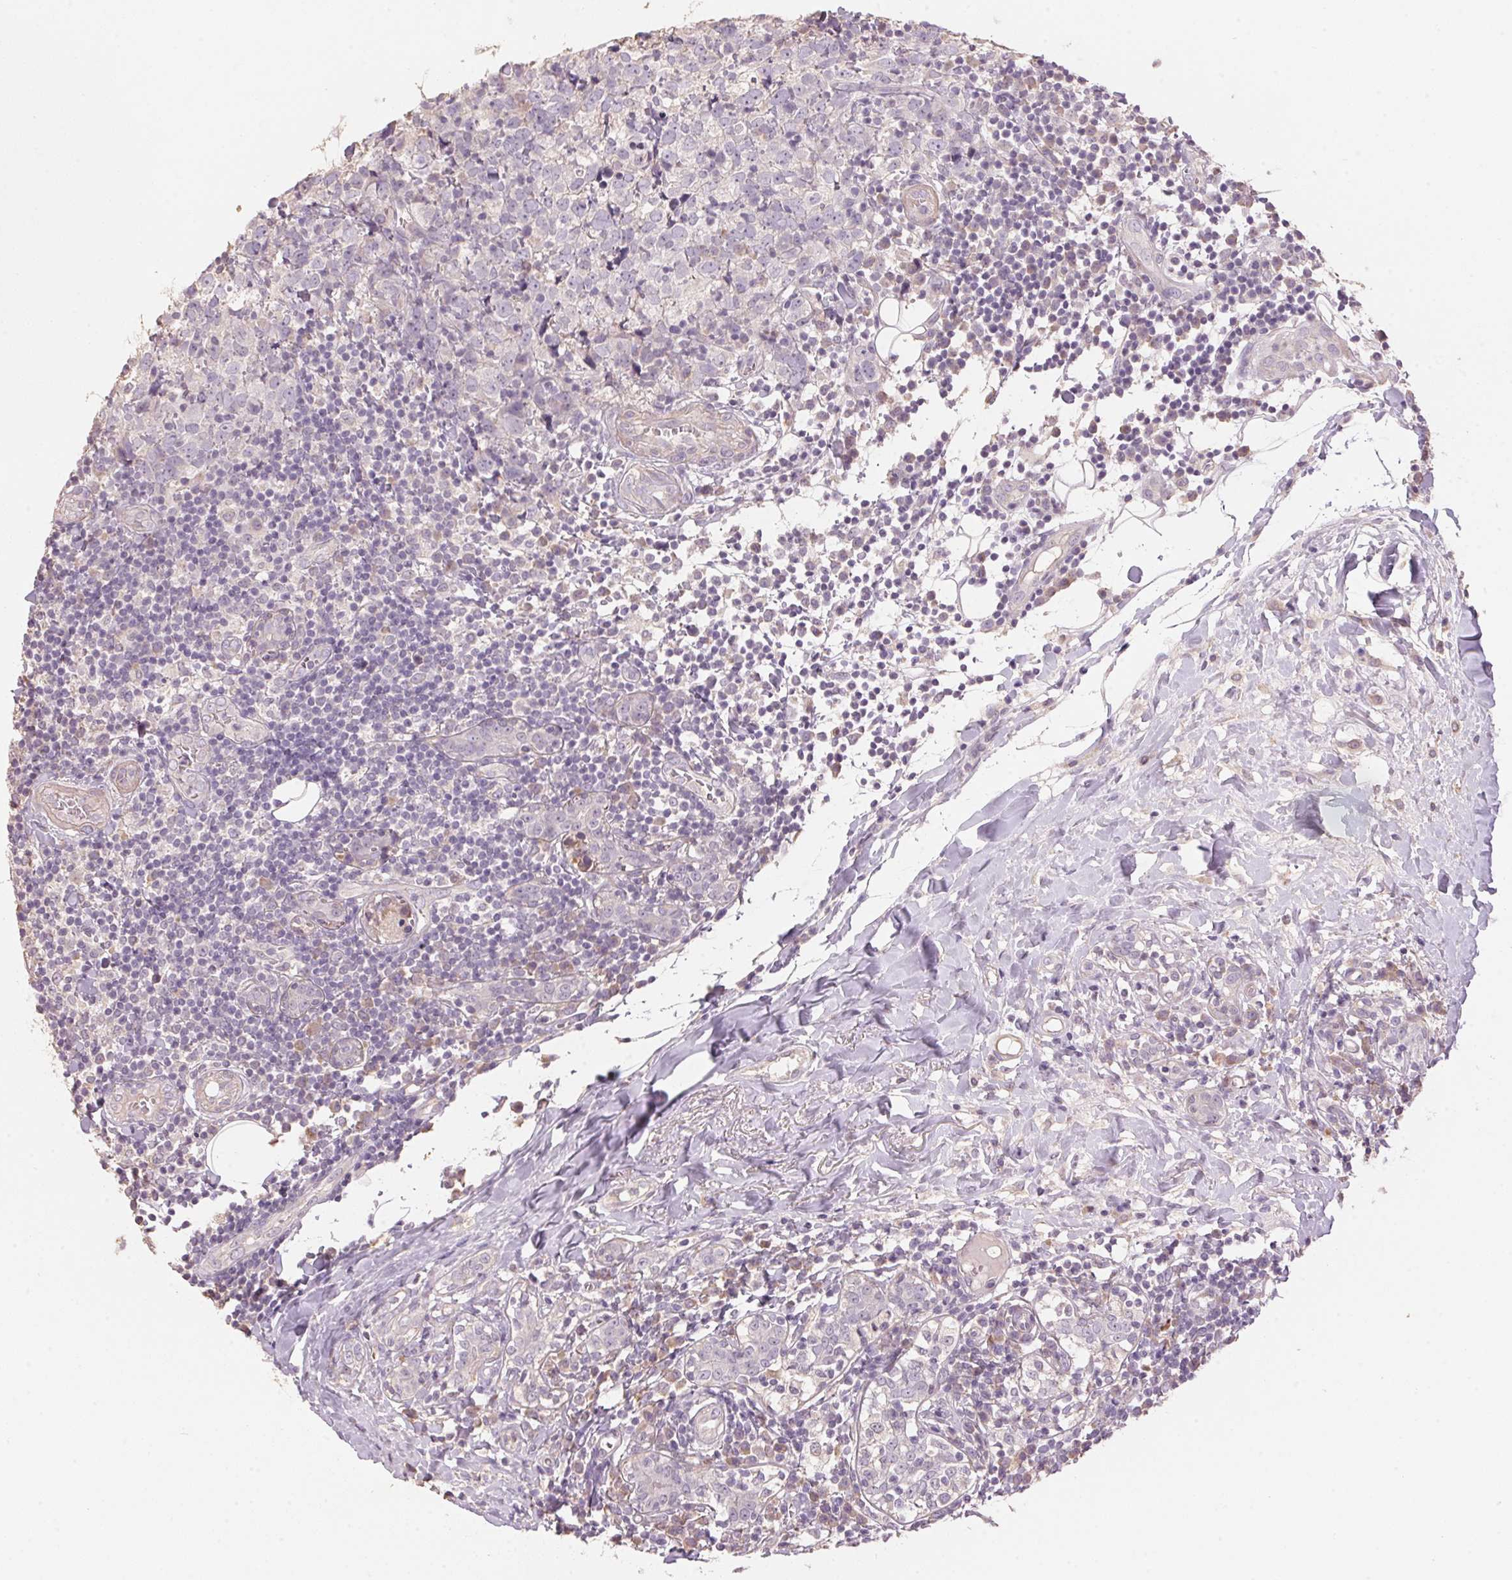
{"staining": {"intensity": "negative", "quantity": "none", "location": "none"}, "tissue": "breast cancer", "cell_type": "Tumor cells", "image_type": "cancer", "snomed": [{"axis": "morphology", "description": "Duct carcinoma"}, {"axis": "topography", "description": "Breast"}], "caption": "A high-resolution histopathology image shows immunohistochemistry (IHC) staining of intraductal carcinoma (breast), which reveals no significant expression in tumor cells. Brightfield microscopy of immunohistochemistry (IHC) stained with DAB (3,3'-diaminobenzidine) (brown) and hematoxylin (blue), captured at high magnification.", "gene": "LYZL6", "patient": {"sex": "female", "age": 30}}